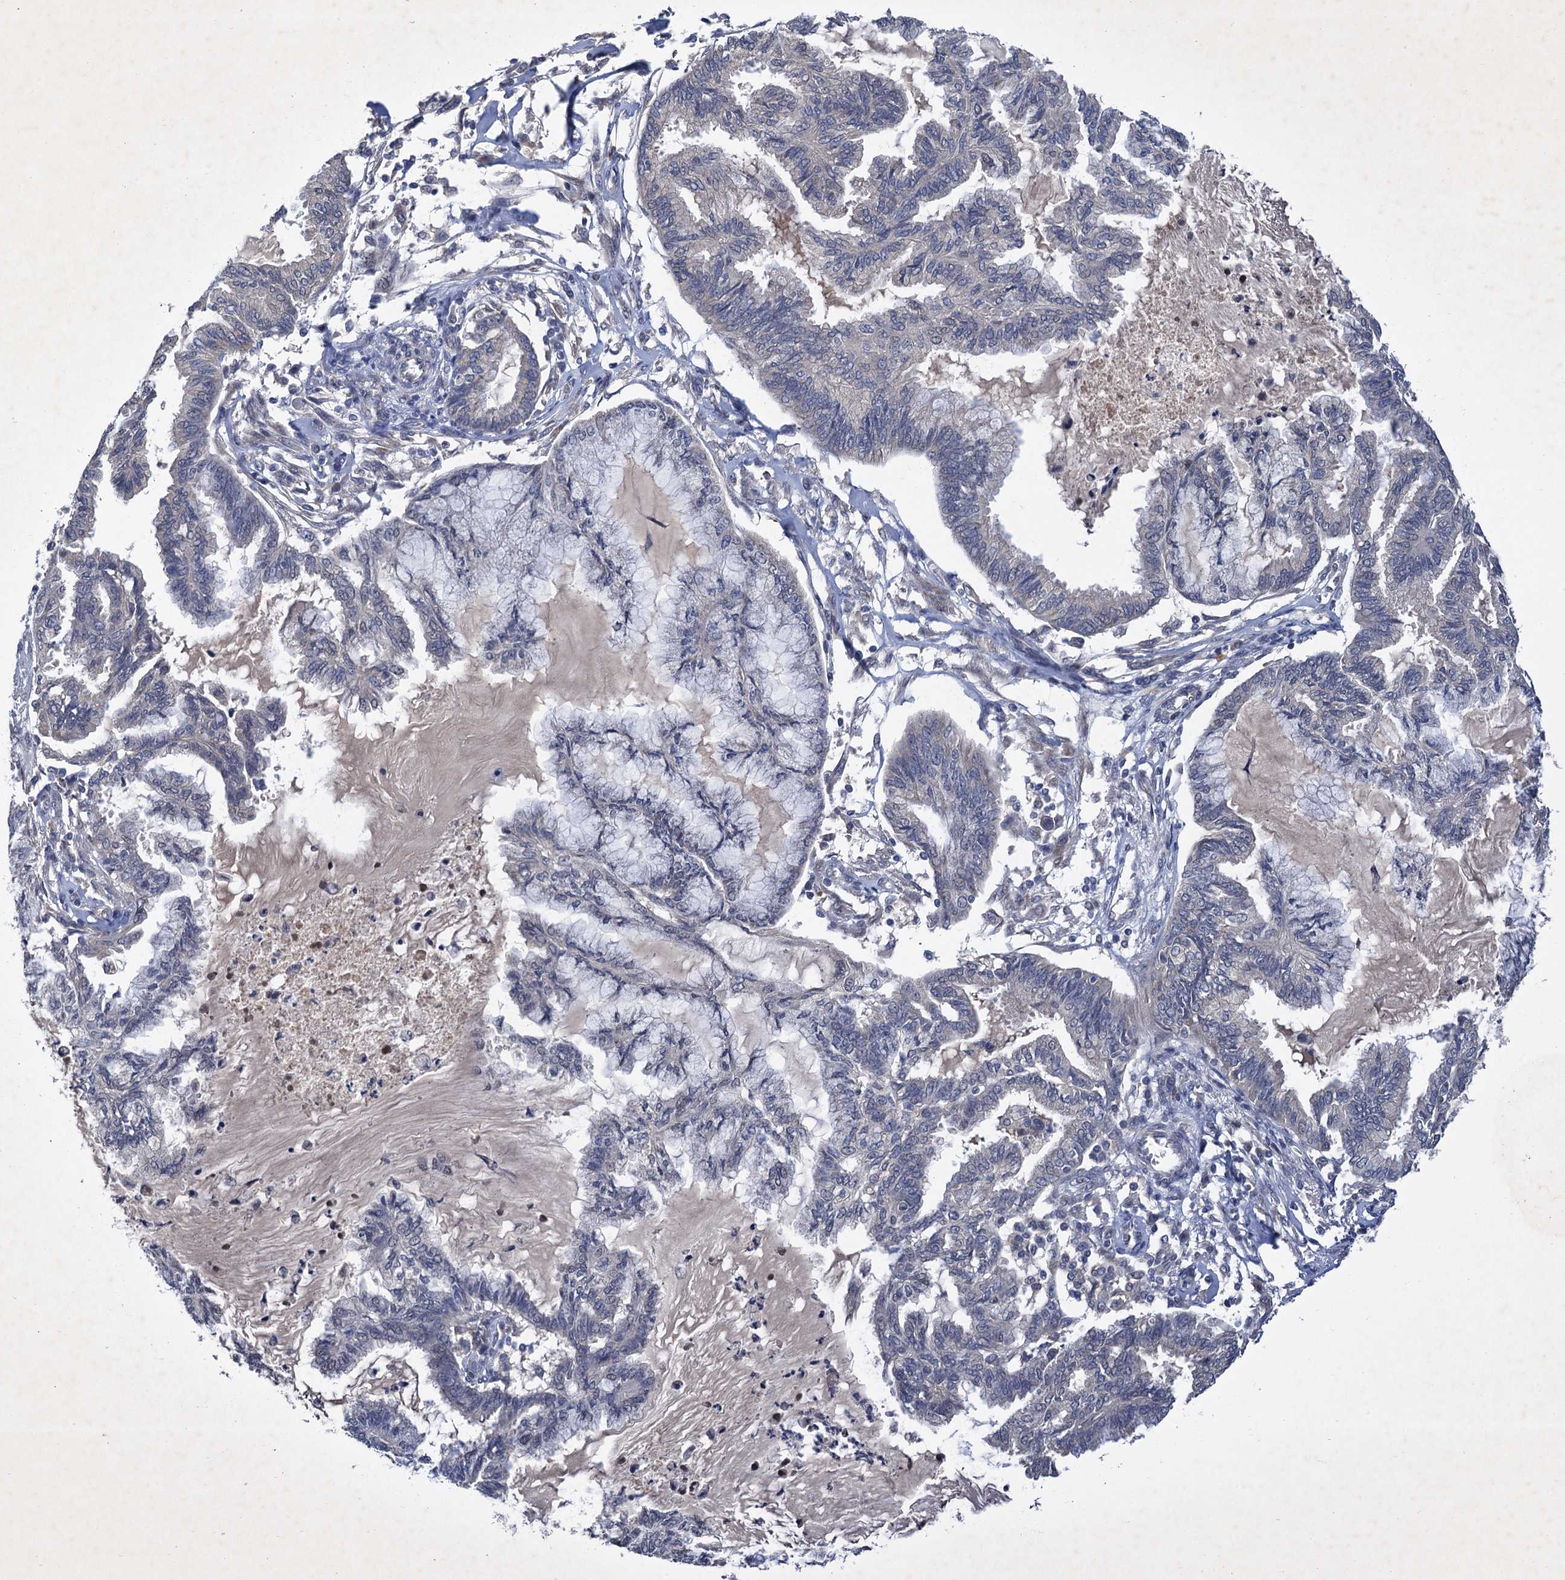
{"staining": {"intensity": "negative", "quantity": "none", "location": "none"}, "tissue": "endometrial cancer", "cell_type": "Tumor cells", "image_type": "cancer", "snomed": [{"axis": "morphology", "description": "Adenocarcinoma, NOS"}, {"axis": "topography", "description": "Endometrium"}], "caption": "This is a histopathology image of immunohistochemistry (IHC) staining of endometrial adenocarcinoma, which shows no positivity in tumor cells. (Stains: DAB (3,3'-diaminobenzidine) IHC with hematoxylin counter stain, Microscopy: brightfield microscopy at high magnification).", "gene": "TMEM39B", "patient": {"sex": "female", "age": 86}}